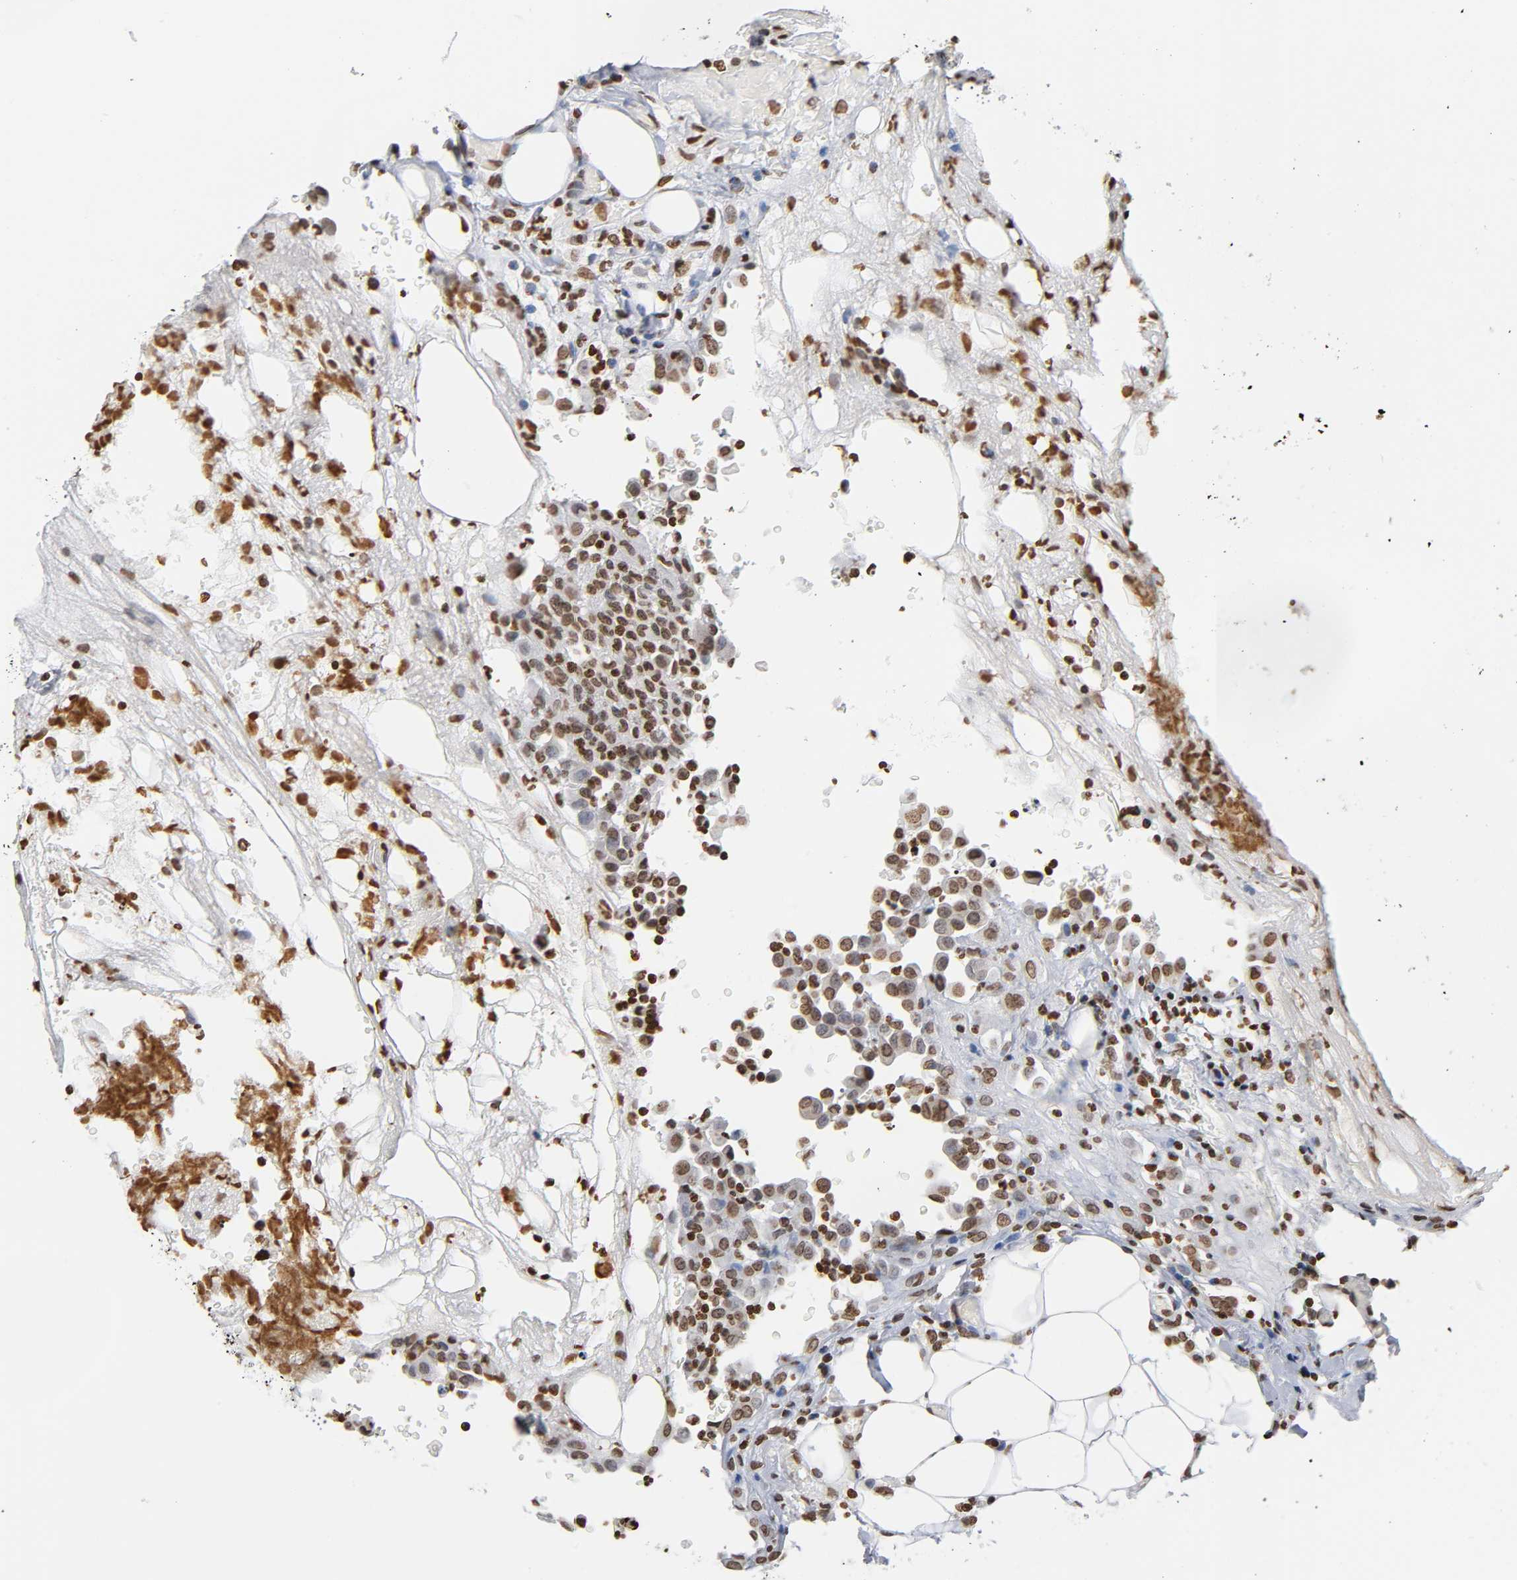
{"staining": {"intensity": "moderate", "quantity": ">75%", "location": "nuclear"}, "tissue": "colorectal cancer", "cell_type": "Tumor cells", "image_type": "cancer", "snomed": [{"axis": "morphology", "description": "Adenocarcinoma, NOS"}, {"axis": "topography", "description": "Colon"}], "caption": "Colorectal adenocarcinoma was stained to show a protein in brown. There is medium levels of moderate nuclear positivity in about >75% of tumor cells. (IHC, brightfield microscopy, high magnification).", "gene": "HOXA6", "patient": {"sex": "female", "age": 86}}